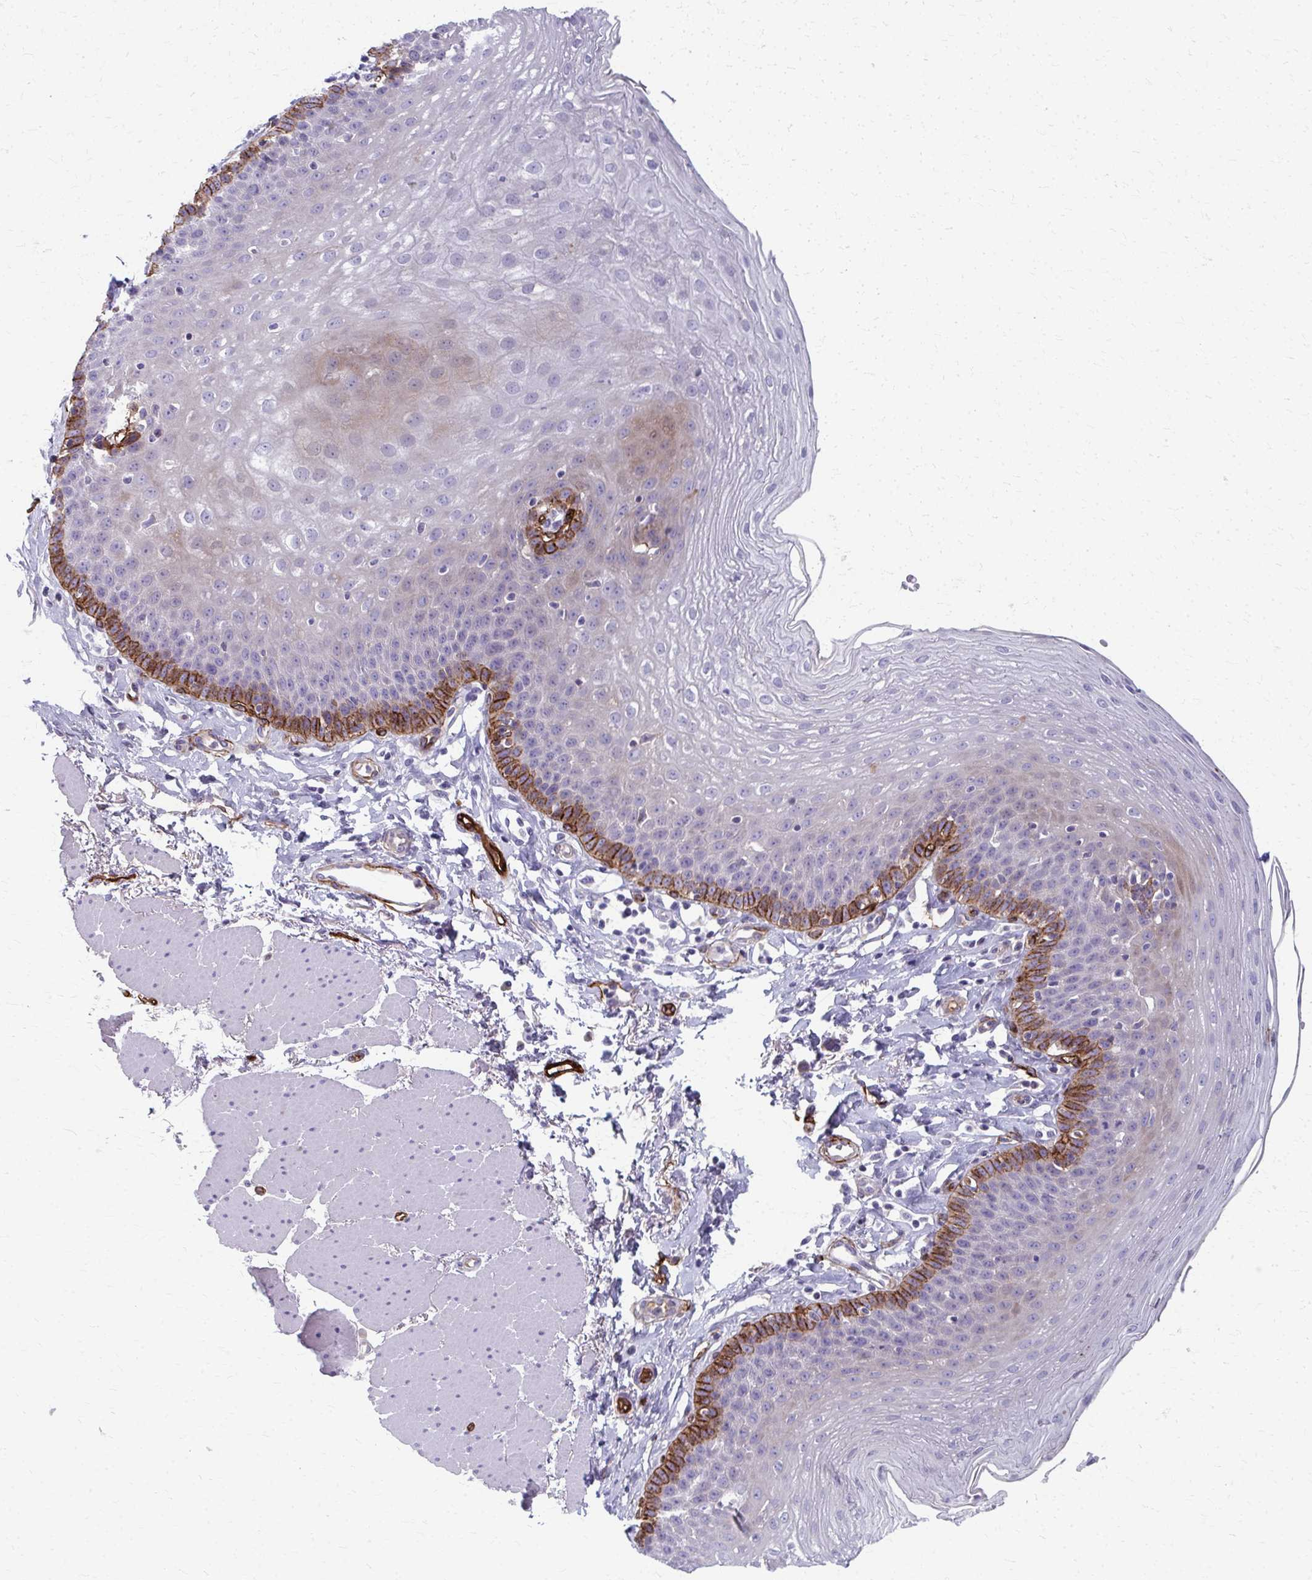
{"staining": {"intensity": "moderate", "quantity": "<25%", "location": "cytoplasmic/membranous"}, "tissue": "esophagus", "cell_type": "Squamous epithelial cells", "image_type": "normal", "snomed": [{"axis": "morphology", "description": "Normal tissue, NOS"}, {"axis": "topography", "description": "Esophagus"}], "caption": "A low amount of moderate cytoplasmic/membranous positivity is identified in about <25% of squamous epithelial cells in benign esophagus. (IHC, brightfield microscopy, high magnification).", "gene": "ADIPOQ", "patient": {"sex": "female", "age": 81}}